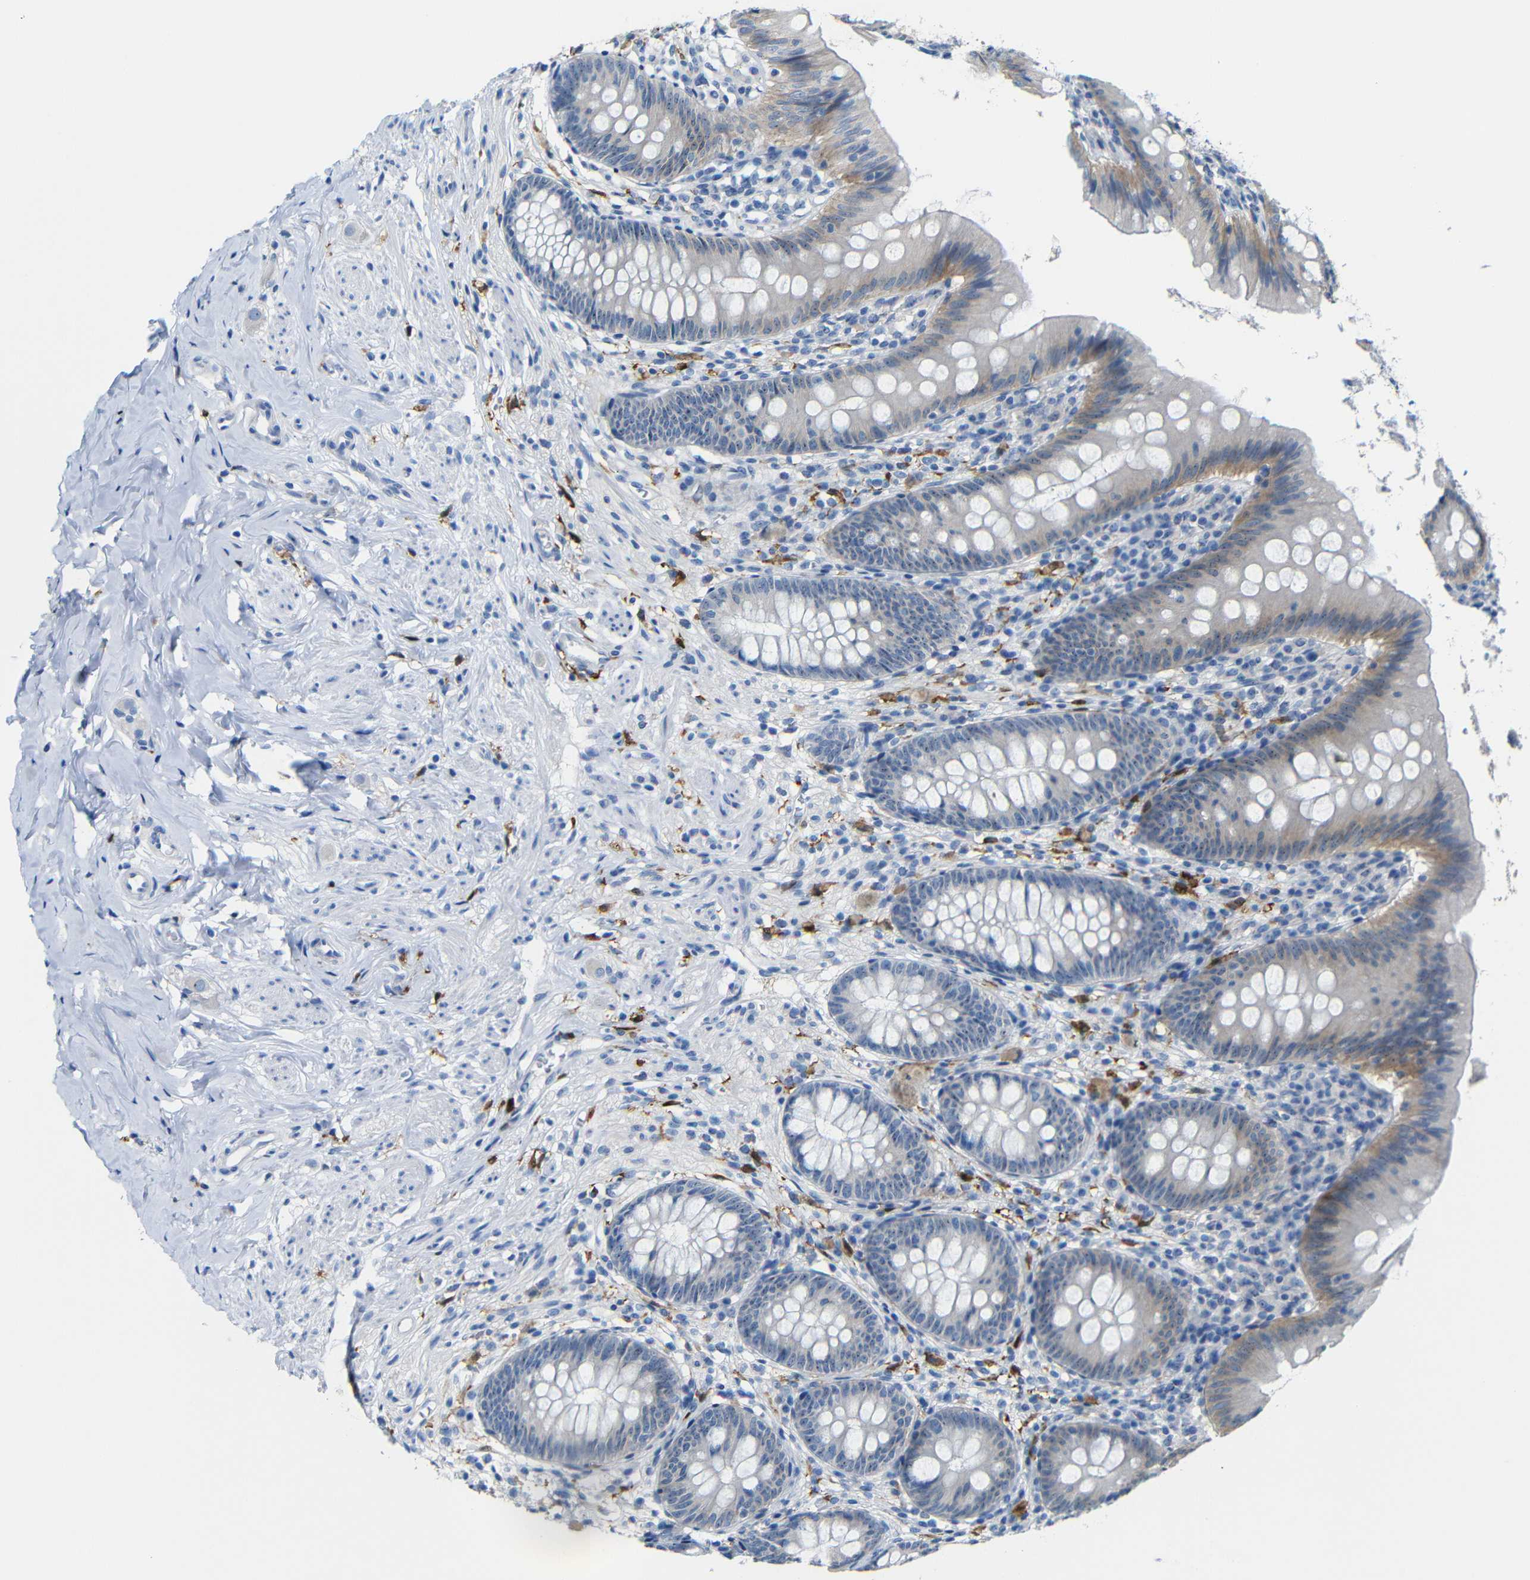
{"staining": {"intensity": "weak", "quantity": "<25%", "location": "cytoplasmic/membranous,nuclear"}, "tissue": "appendix", "cell_type": "Glandular cells", "image_type": "normal", "snomed": [{"axis": "morphology", "description": "Normal tissue, NOS"}, {"axis": "topography", "description": "Appendix"}], "caption": "Protein analysis of normal appendix shows no significant expression in glandular cells. (DAB (3,3'-diaminobenzidine) immunohistochemistry (IHC) with hematoxylin counter stain).", "gene": "C1orf210", "patient": {"sex": "male", "age": 56}}